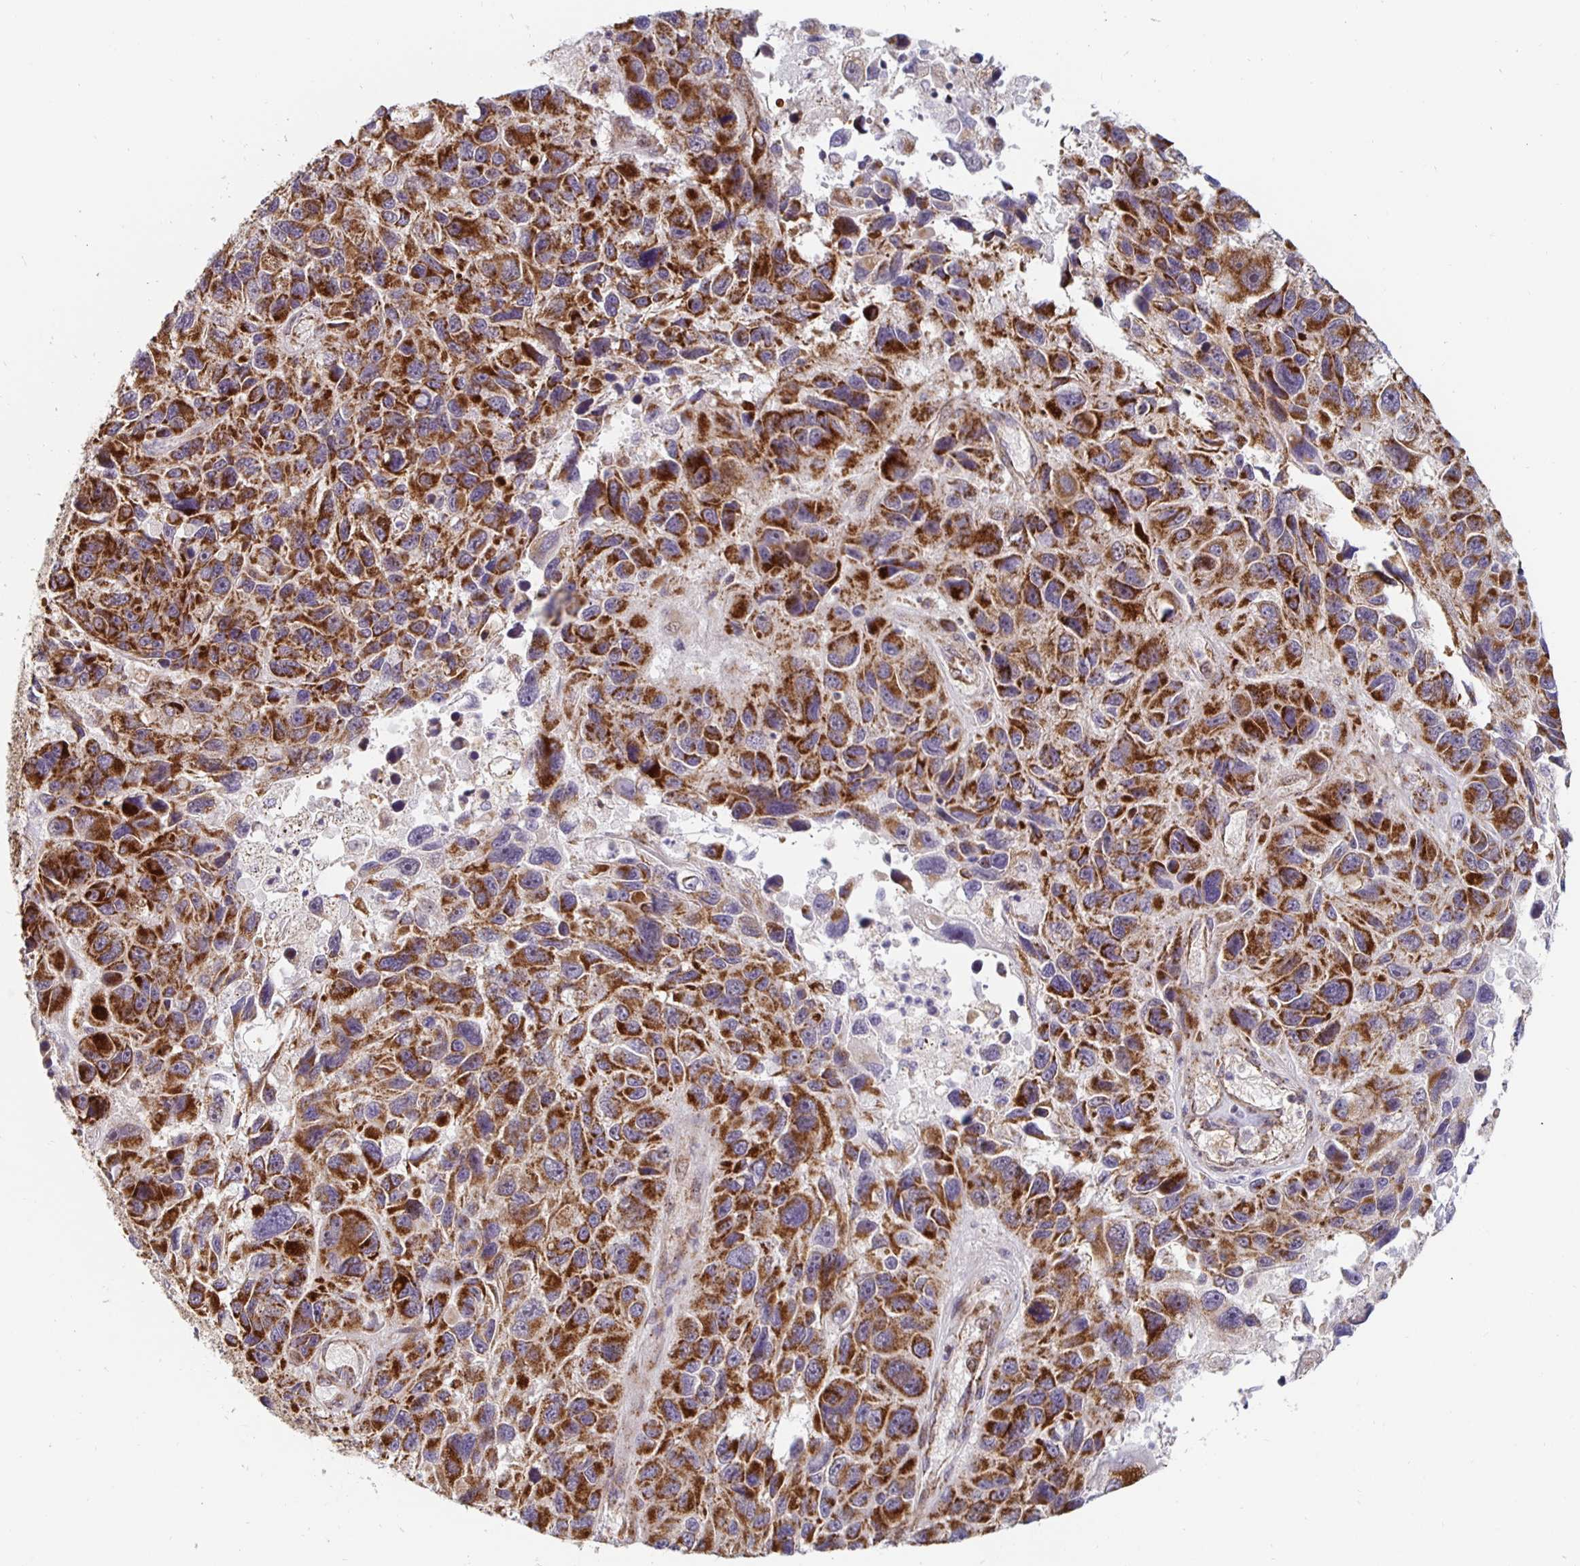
{"staining": {"intensity": "strong", "quantity": ">75%", "location": "cytoplasmic/membranous"}, "tissue": "melanoma", "cell_type": "Tumor cells", "image_type": "cancer", "snomed": [{"axis": "morphology", "description": "Malignant melanoma, NOS"}, {"axis": "topography", "description": "Skin"}], "caption": "Protein expression analysis of human malignant melanoma reveals strong cytoplasmic/membranous expression in approximately >75% of tumor cells.", "gene": "MRPL28", "patient": {"sex": "male", "age": 53}}